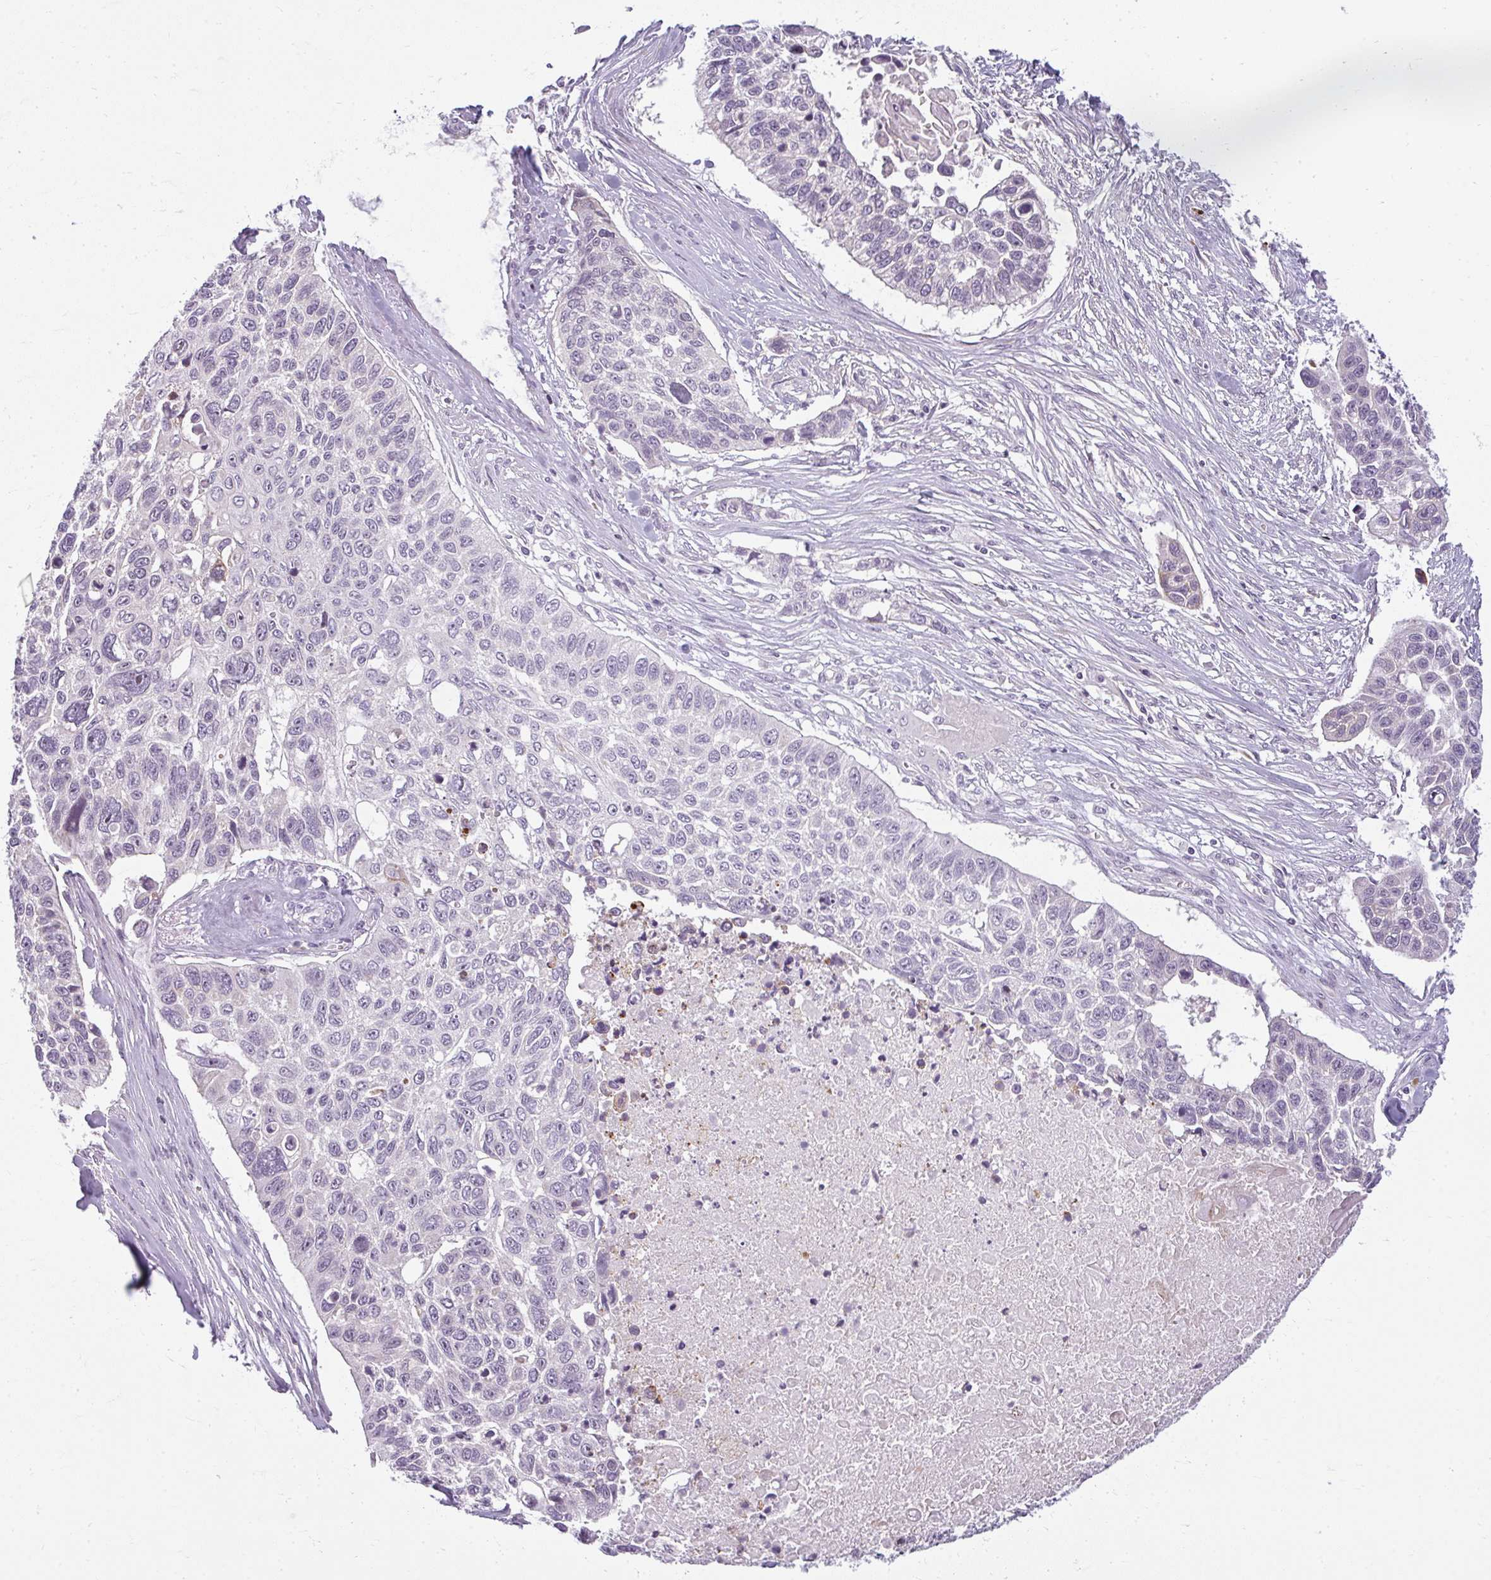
{"staining": {"intensity": "negative", "quantity": "none", "location": "none"}, "tissue": "lung cancer", "cell_type": "Tumor cells", "image_type": "cancer", "snomed": [{"axis": "morphology", "description": "Squamous cell carcinoma, NOS"}, {"axis": "topography", "description": "Lung"}], "caption": "Immunohistochemistry micrograph of neoplastic tissue: squamous cell carcinoma (lung) stained with DAB (3,3'-diaminobenzidine) shows no significant protein staining in tumor cells. (DAB immunohistochemistry (IHC) visualized using brightfield microscopy, high magnification).", "gene": "ZFYVE26", "patient": {"sex": "male", "age": 62}}